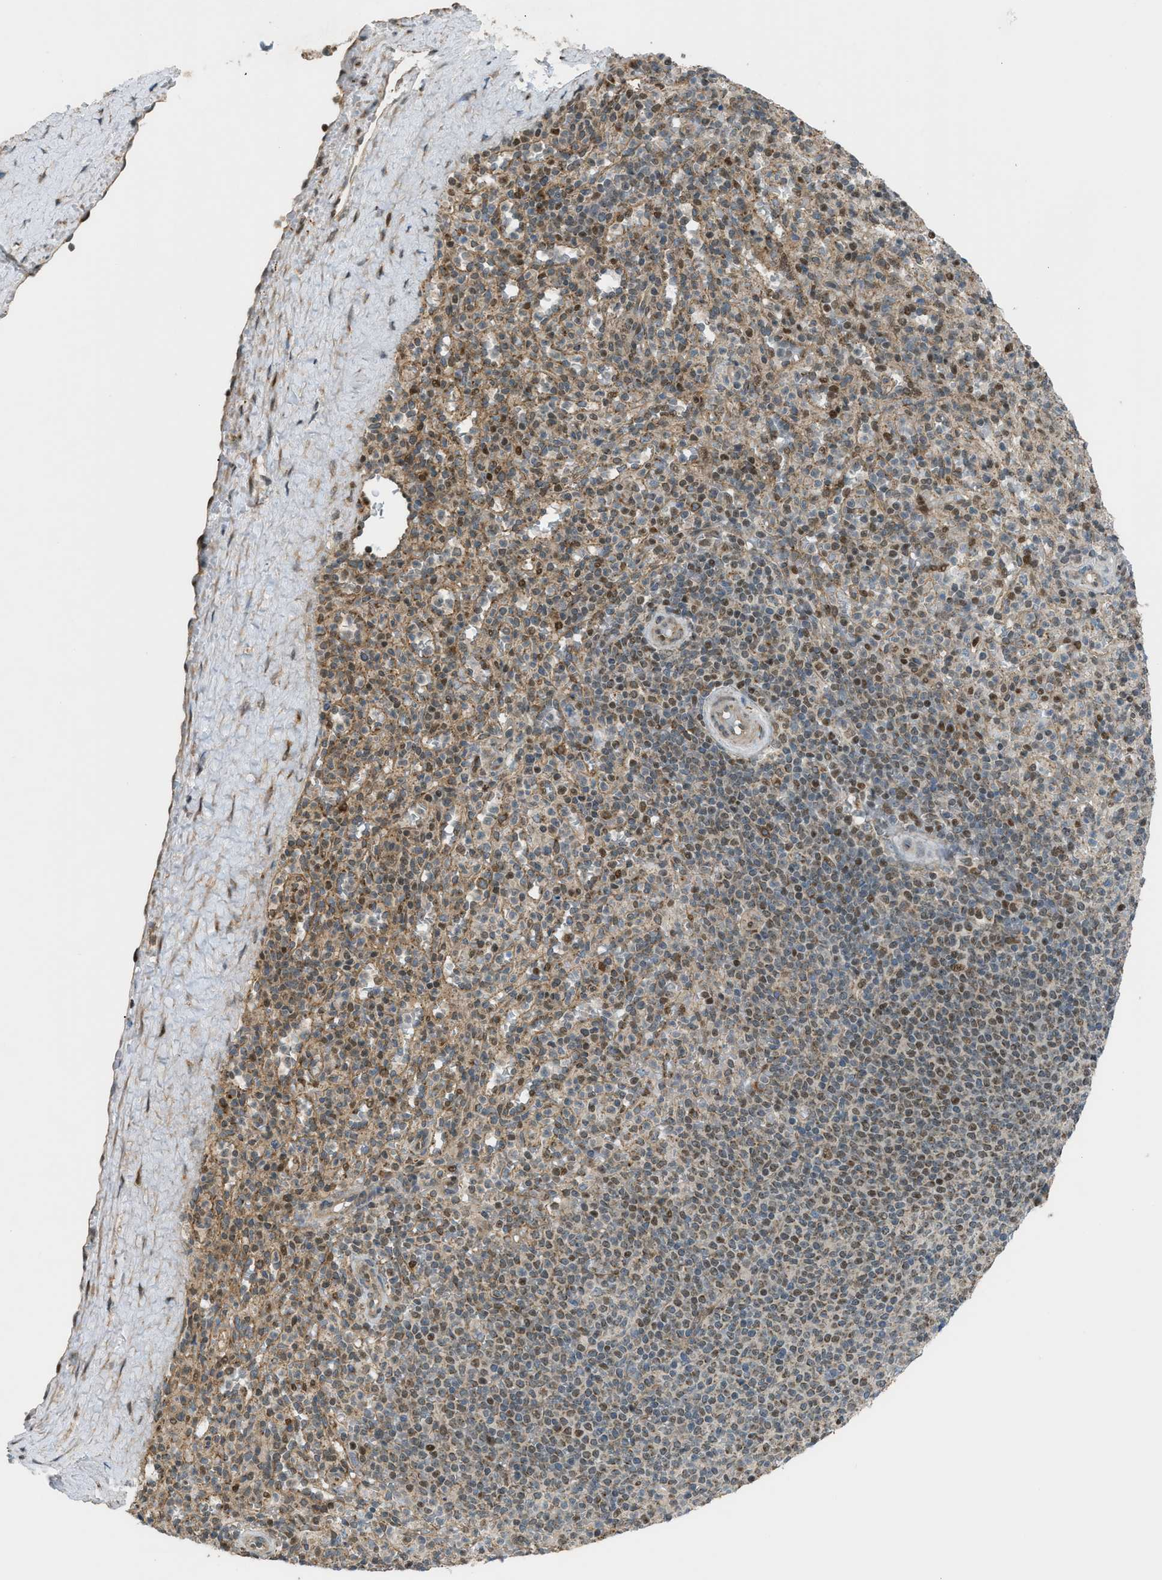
{"staining": {"intensity": "moderate", "quantity": "25%-75%", "location": "cytoplasmic/membranous,nuclear"}, "tissue": "spleen", "cell_type": "Cells in red pulp", "image_type": "normal", "snomed": [{"axis": "morphology", "description": "Normal tissue, NOS"}, {"axis": "topography", "description": "Spleen"}], "caption": "Immunohistochemistry (DAB) staining of benign human spleen demonstrates moderate cytoplasmic/membranous,nuclear protein staining in about 25%-75% of cells in red pulp. (brown staining indicates protein expression, while blue staining denotes nuclei).", "gene": "CCDC186", "patient": {"sex": "male", "age": 36}}